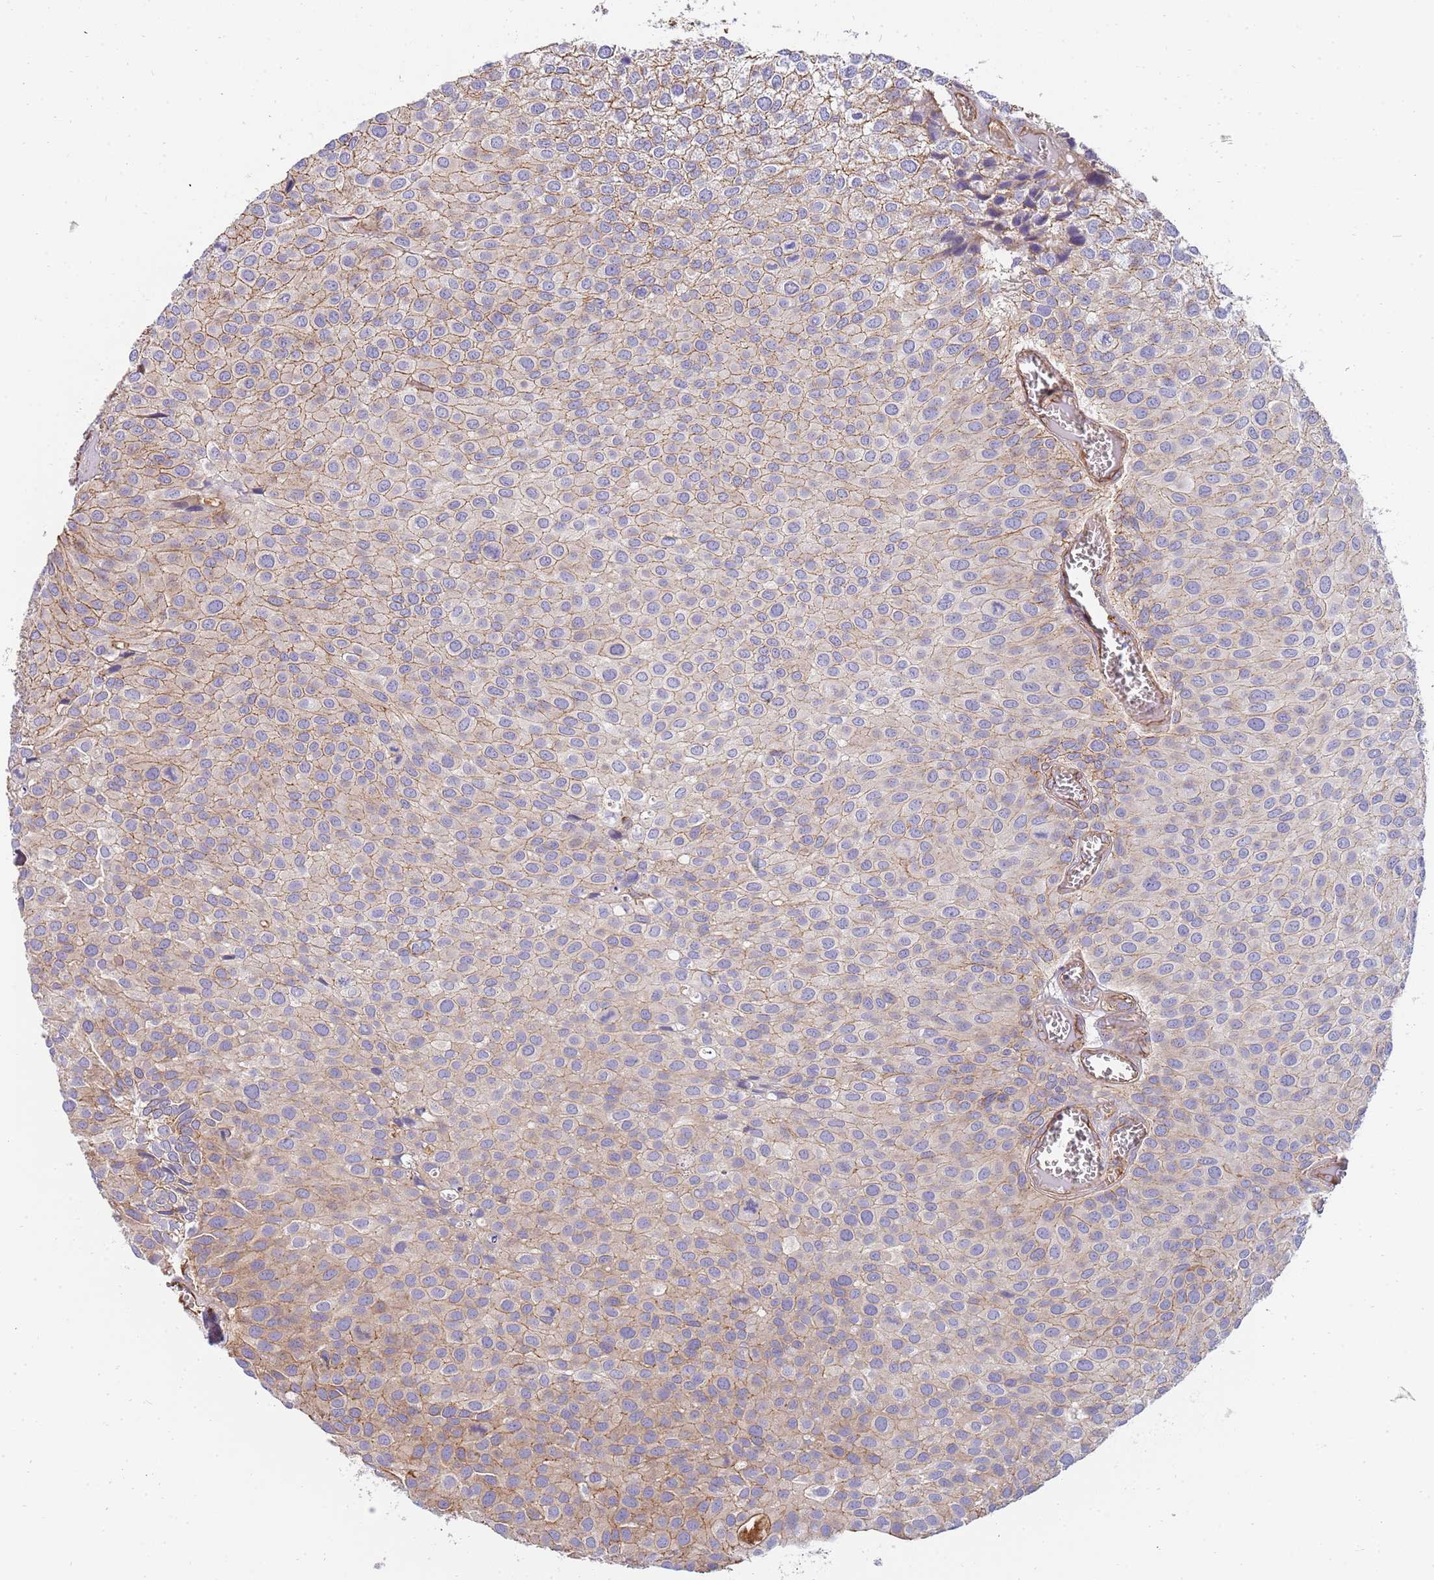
{"staining": {"intensity": "weak", "quantity": "25%-75%", "location": "cytoplasmic/membranous"}, "tissue": "urothelial cancer", "cell_type": "Tumor cells", "image_type": "cancer", "snomed": [{"axis": "morphology", "description": "Urothelial carcinoma, Low grade"}, {"axis": "topography", "description": "Urinary bladder"}], "caption": "Brown immunohistochemical staining in human urothelial cancer demonstrates weak cytoplasmic/membranous staining in approximately 25%-75% of tumor cells.", "gene": "GFRAL", "patient": {"sex": "male", "age": 88}}